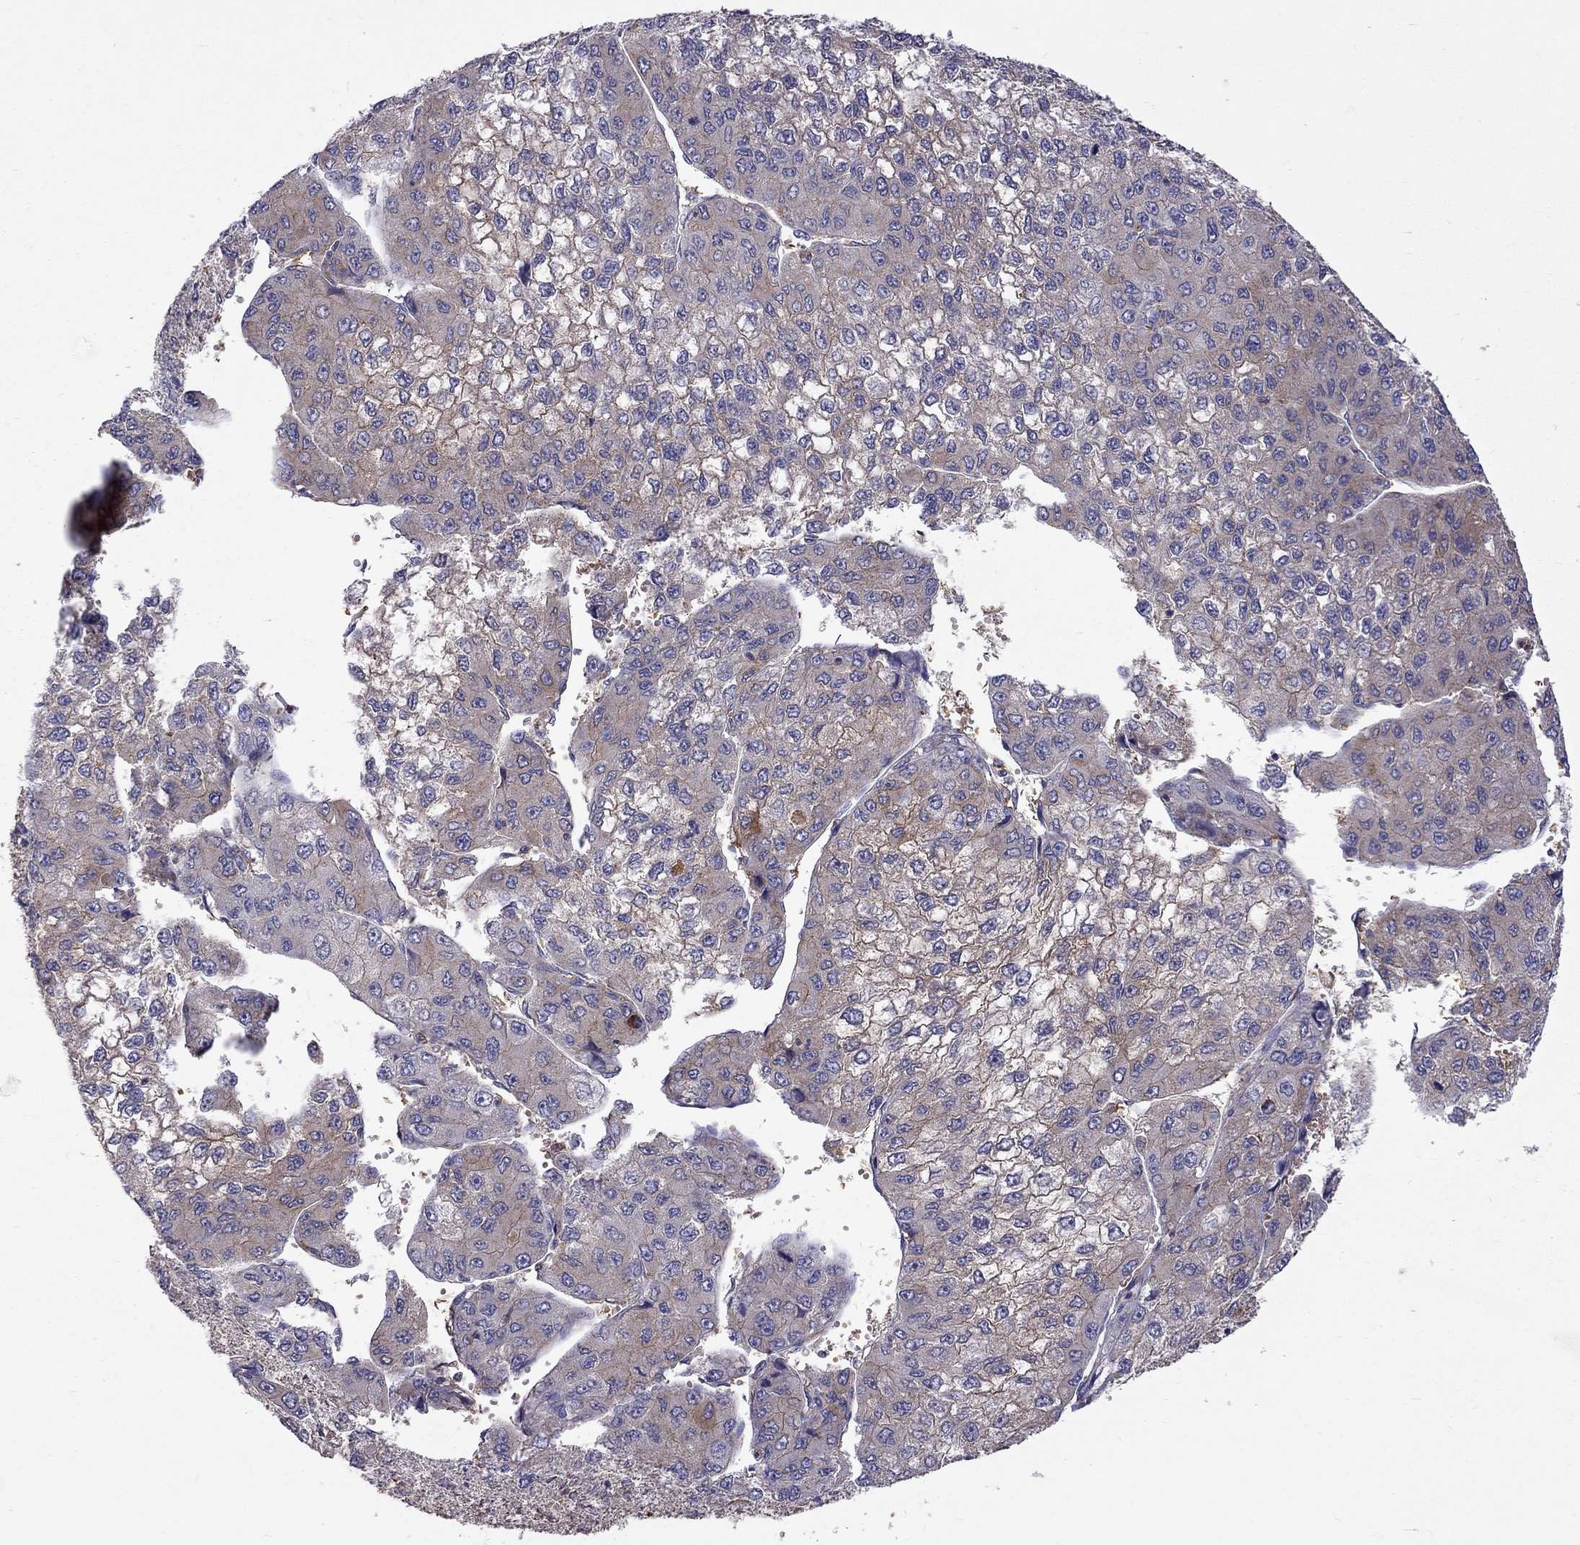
{"staining": {"intensity": "moderate", "quantity": "<25%", "location": "cytoplasmic/membranous"}, "tissue": "liver cancer", "cell_type": "Tumor cells", "image_type": "cancer", "snomed": [{"axis": "morphology", "description": "Carcinoma, Hepatocellular, NOS"}, {"axis": "topography", "description": "Liver"}], "caption": "The histopathology image shows staining of liver cancer, revealing moderate cytoplasmic/membranous protein expression (brown color) within tumor cells. The staining is performed using DAB (3,3'-diaminobenzidine) brown chromogen to label protein expression. The nuclei are counter-stained blue using hematoxylin.", "gene": "EIF4E3", "patient": {"sex": "female", "age": 66}}